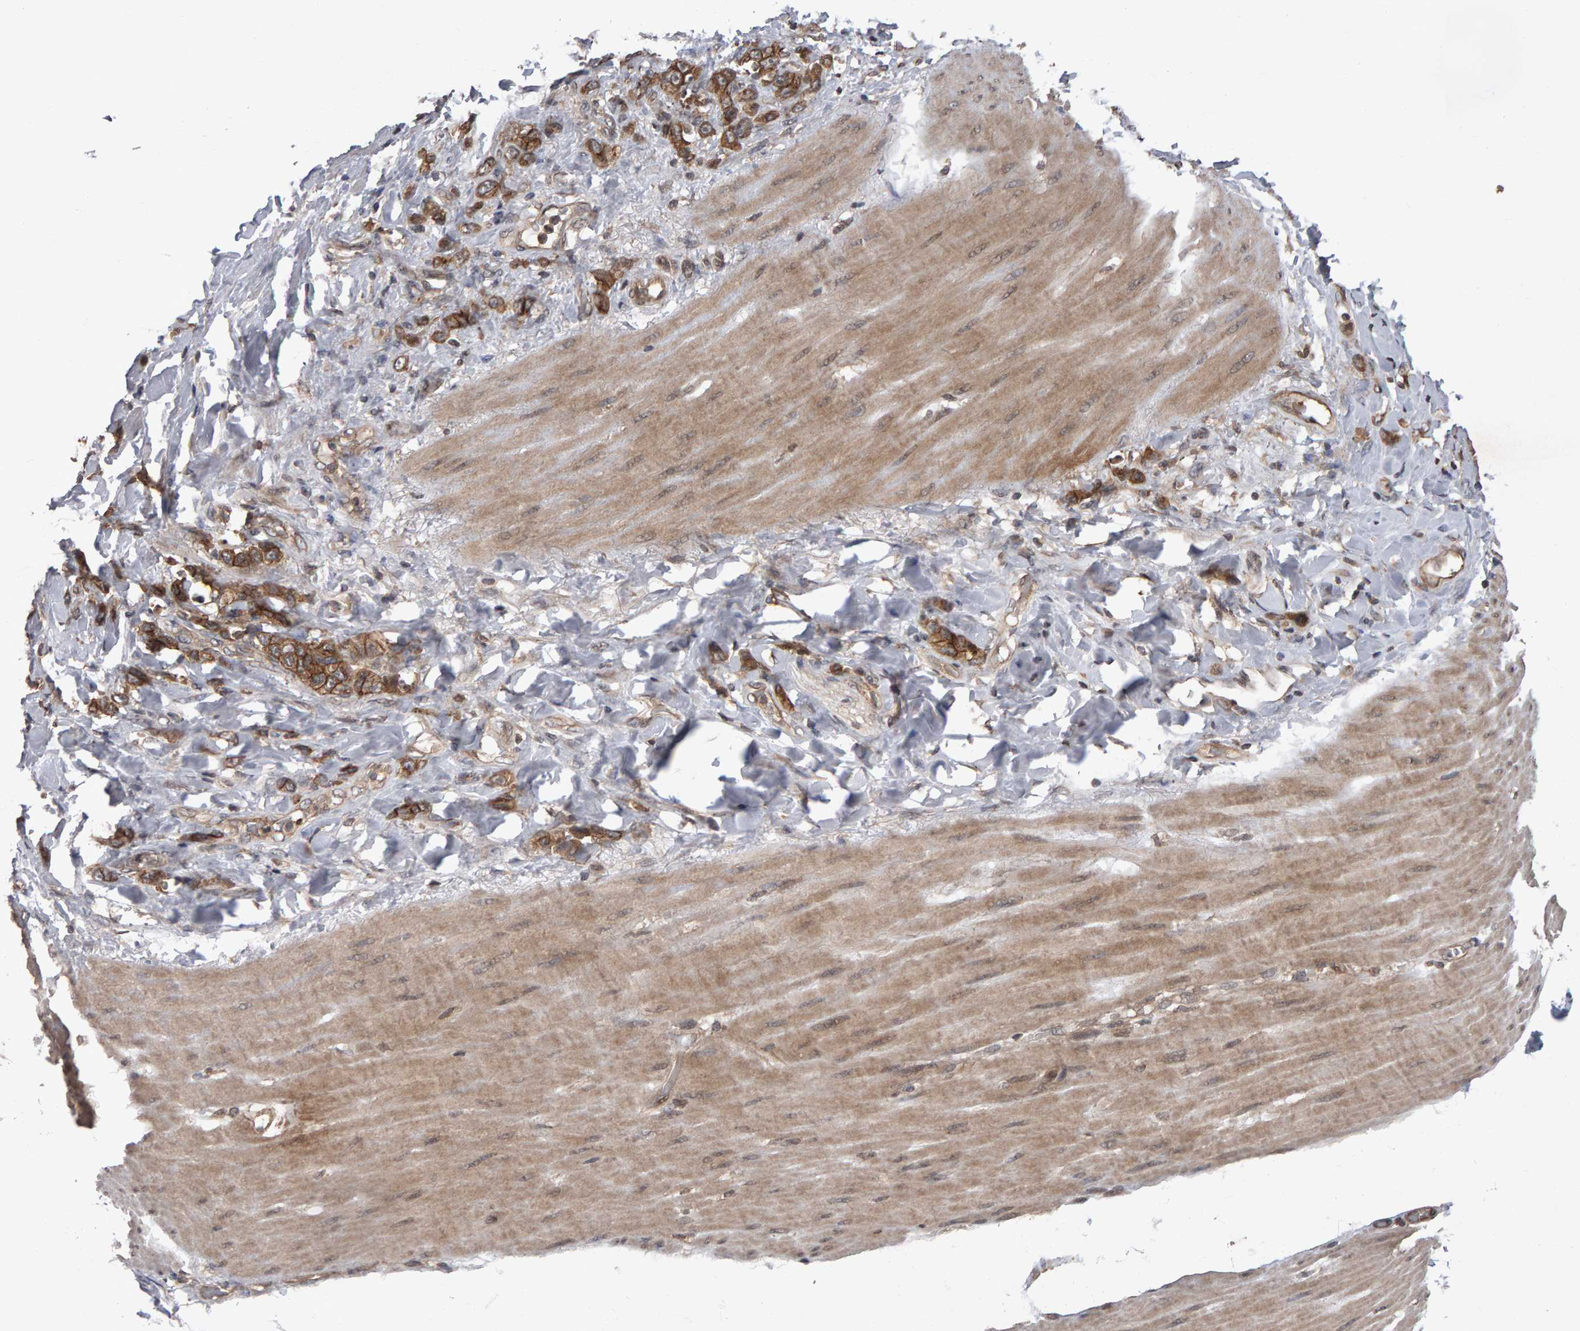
{"staining": {"intensity": "moderate", "quantity": ">75%", "location": "cytoplasmic/membranous"}, "tissue": "stomach cancer", "cell_type": "Tumor cells", "image_type": "cancer", "snomed": [{"axis": "morphology", "description": "Normal tissue, NOS"}, {"axis": "morphology", "description": "Adenocarcinoma, NOS"}, {"axis": "topography", "description": "Stomach"}], "caption": "Tumor cells demonstrate medium levels of moderate cytoplasmic/membranous expression in approximately >75% of cells in human stomach adenocarcinoma.", "gene": "SCRIB", "patient": {"sex": "male", "age": 82}}